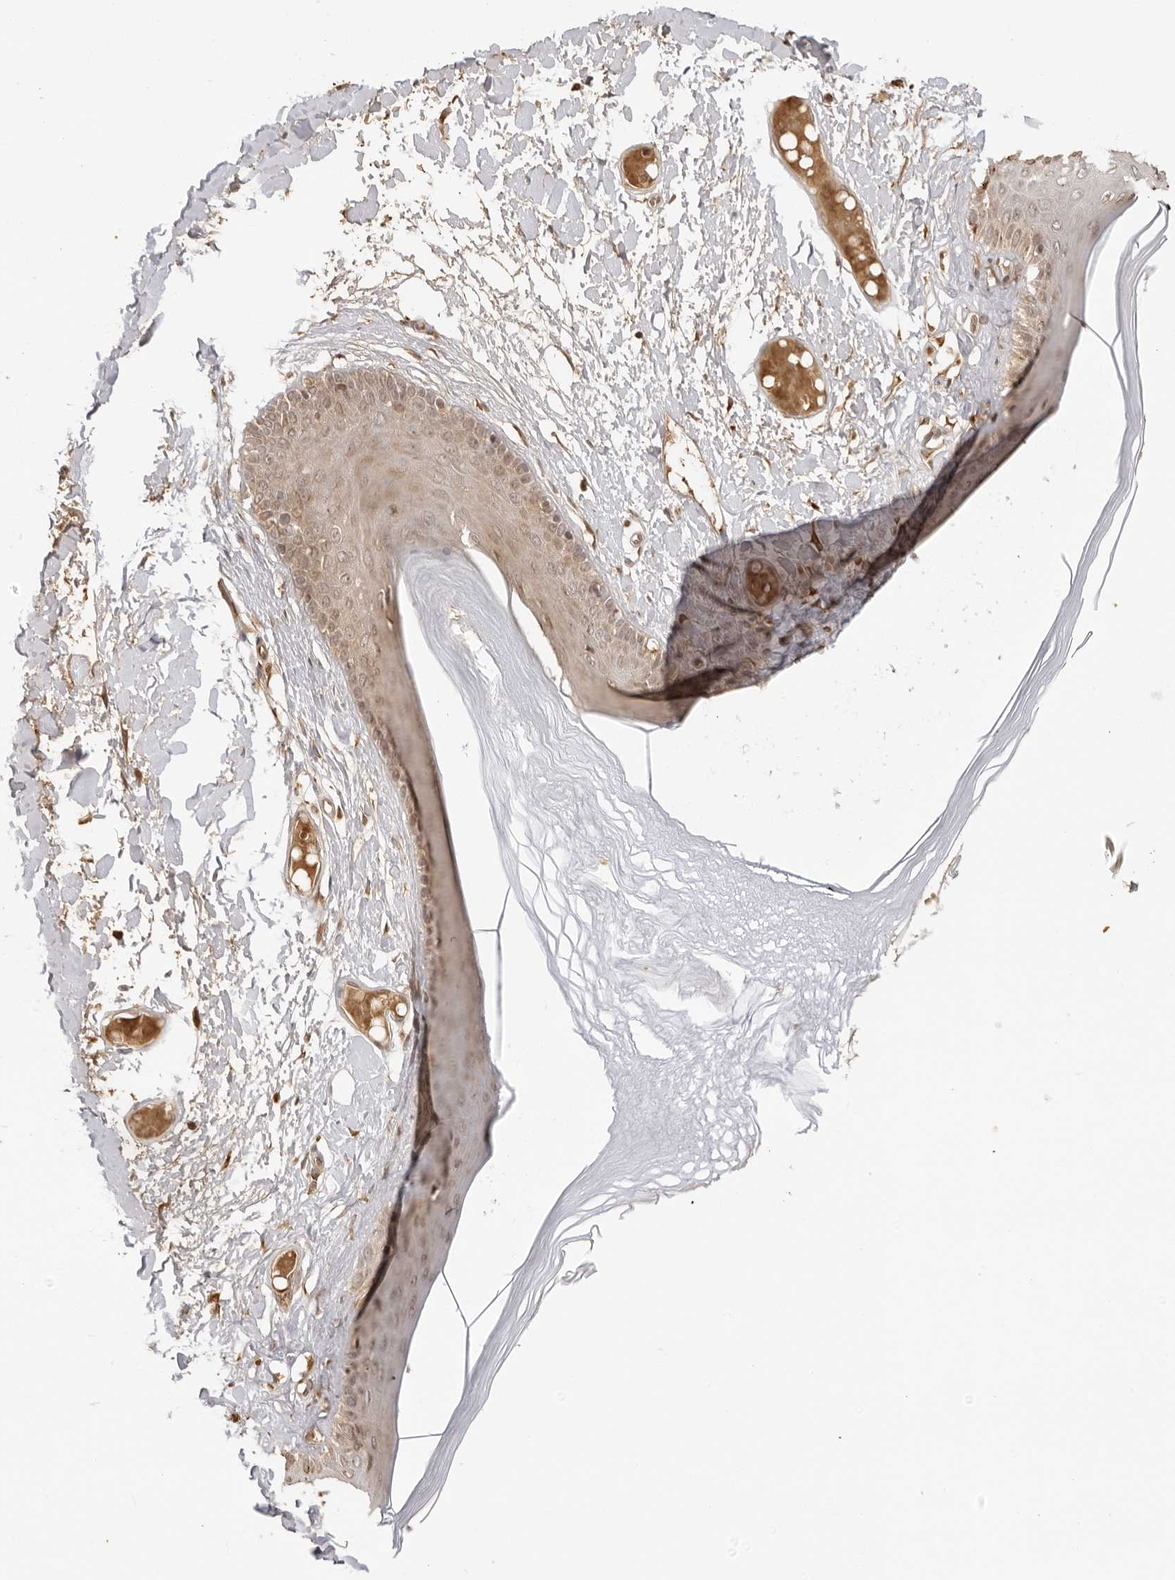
{"staining": {"intensity": "moderate", "quantity": "25%-75%", "location": "cytoplasmic/membranous,nuclear"}, "tissue": "skin", "cell_type": "Epidermal cells", "image_type": "normal", "snomed": [{"axis": "morphology", "description": "Normal tissue, NOS"}, {"axis": "topography", "description": "Vulva"}], "caption": "Immunohistochemical staining of normal human skin demonstrates 25%-75% levels of moderate cytoplasmic/membranous,nuclear protein expression in approximately 25%-75% of epidermal cells.", "gene": "IKBKE", "patient": {"sex": "female", "age": 73}}